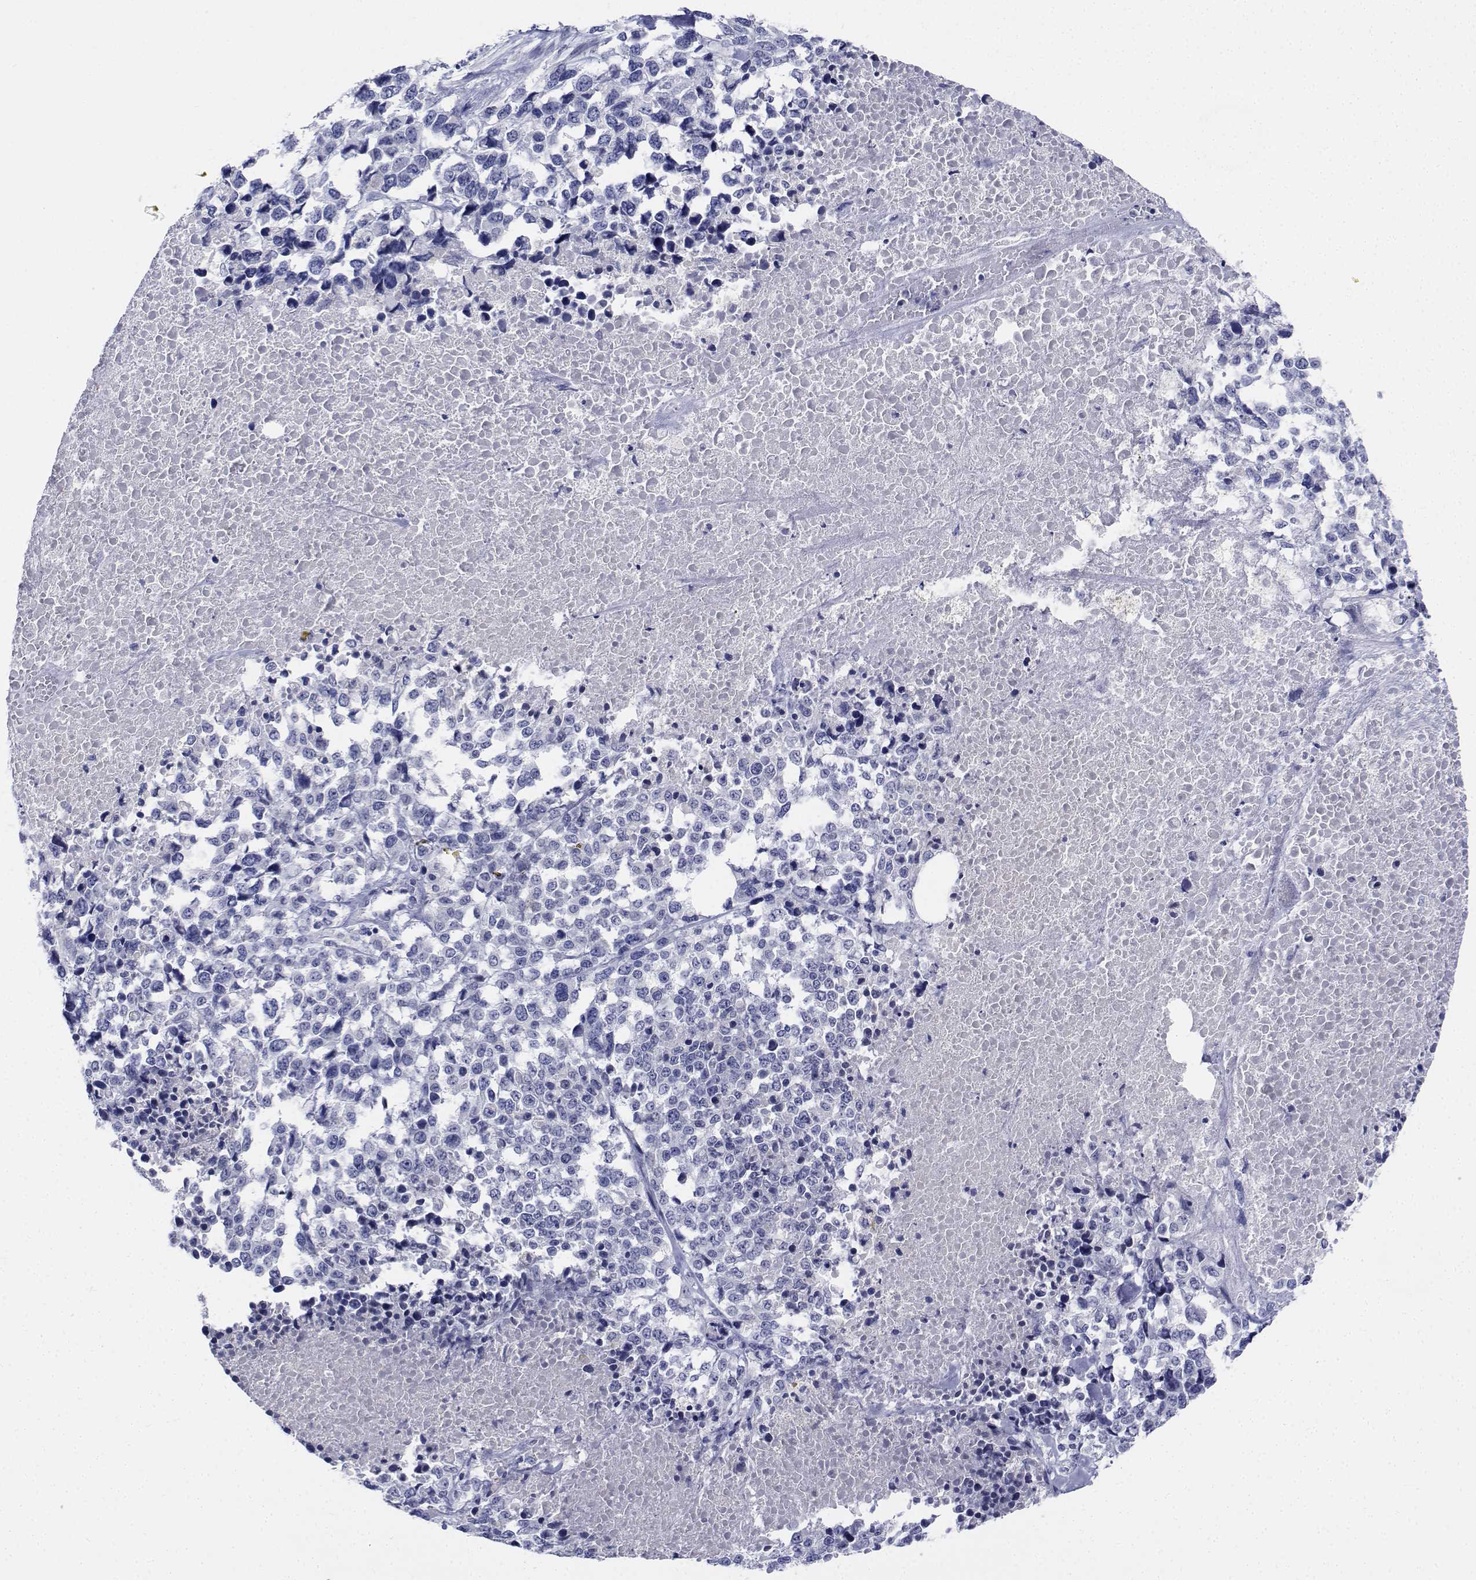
{"staining": {"intensity": "negative", "quantity": "none", "location": "none"}, "tissue": "melanoma", "cell_type": "Tumor cells", "image_type": "cancer", "snomed": [{"axis": "morphology", "description": "Malignant melanoma, Metastatic site"}, {"axis": "topography", "description": "Skin"}], "caption": "Immunohistochemical staining of human malignant melanoma (metastatic site) reveals no significant expression in tumor cells.", "gene": "PLXNA4", "patient": {"sex": "male", "age": 84}}